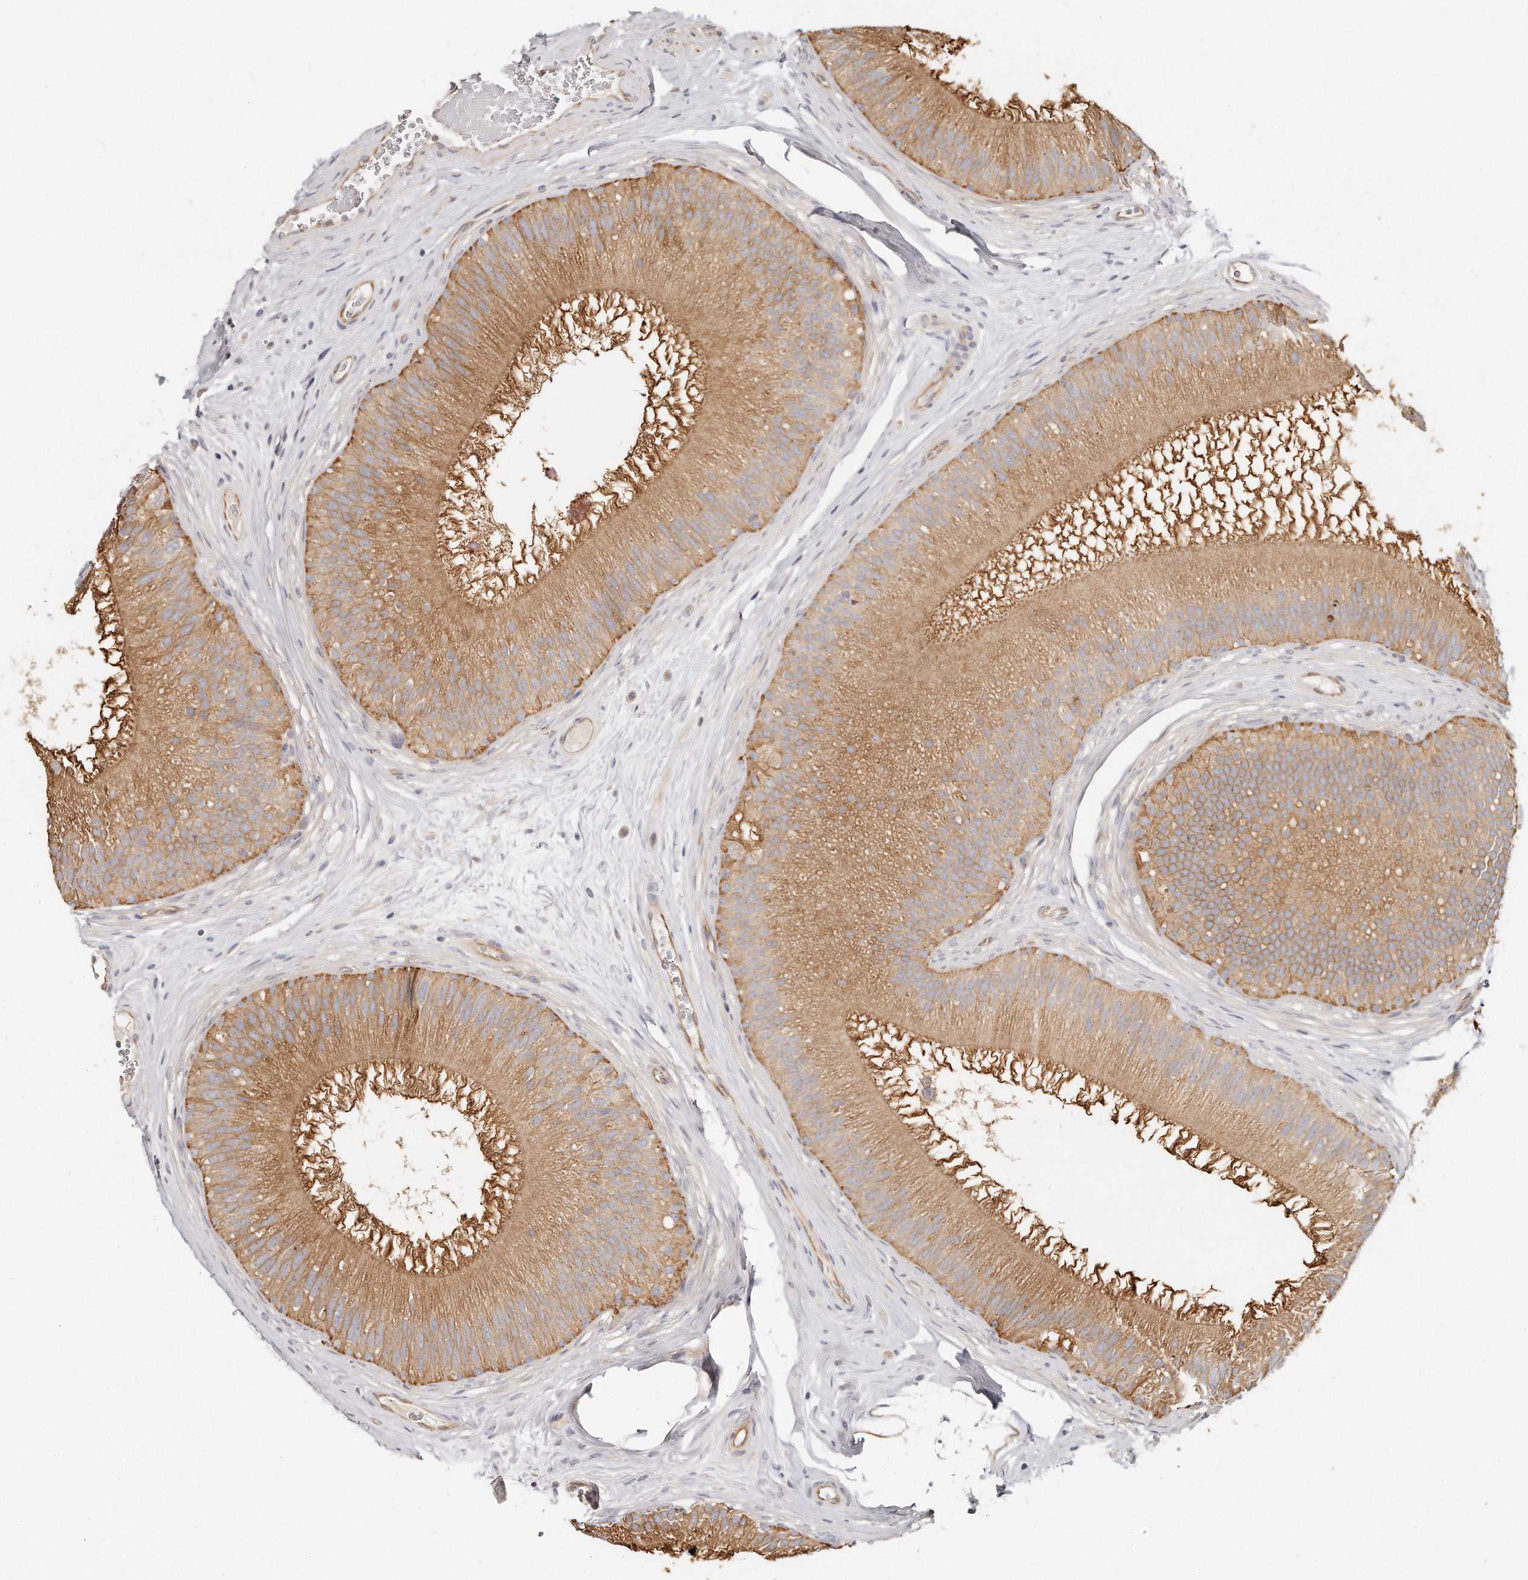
{"staining": {"intensity": "moderate", "quantity": "25%-75%", "location": "cytoplasmic/membranous"}, "tissue": "epididymis", "cell_type": "Glandular cells", "image_type": "normal", "snomed": [{"axis": "morphology", "description": "Normal tissue, NOS"}, {"axis": "topography", "description": "Epididymis"}], "caption": "An IHC image of unremarkable tissue is shown. Protein staining in brown labels moderate cytoplasmic/membranous positivity in epididymis within glandular cells.", "gene": "TTLL4", "patient": {"sex": "male", "age": 80}}